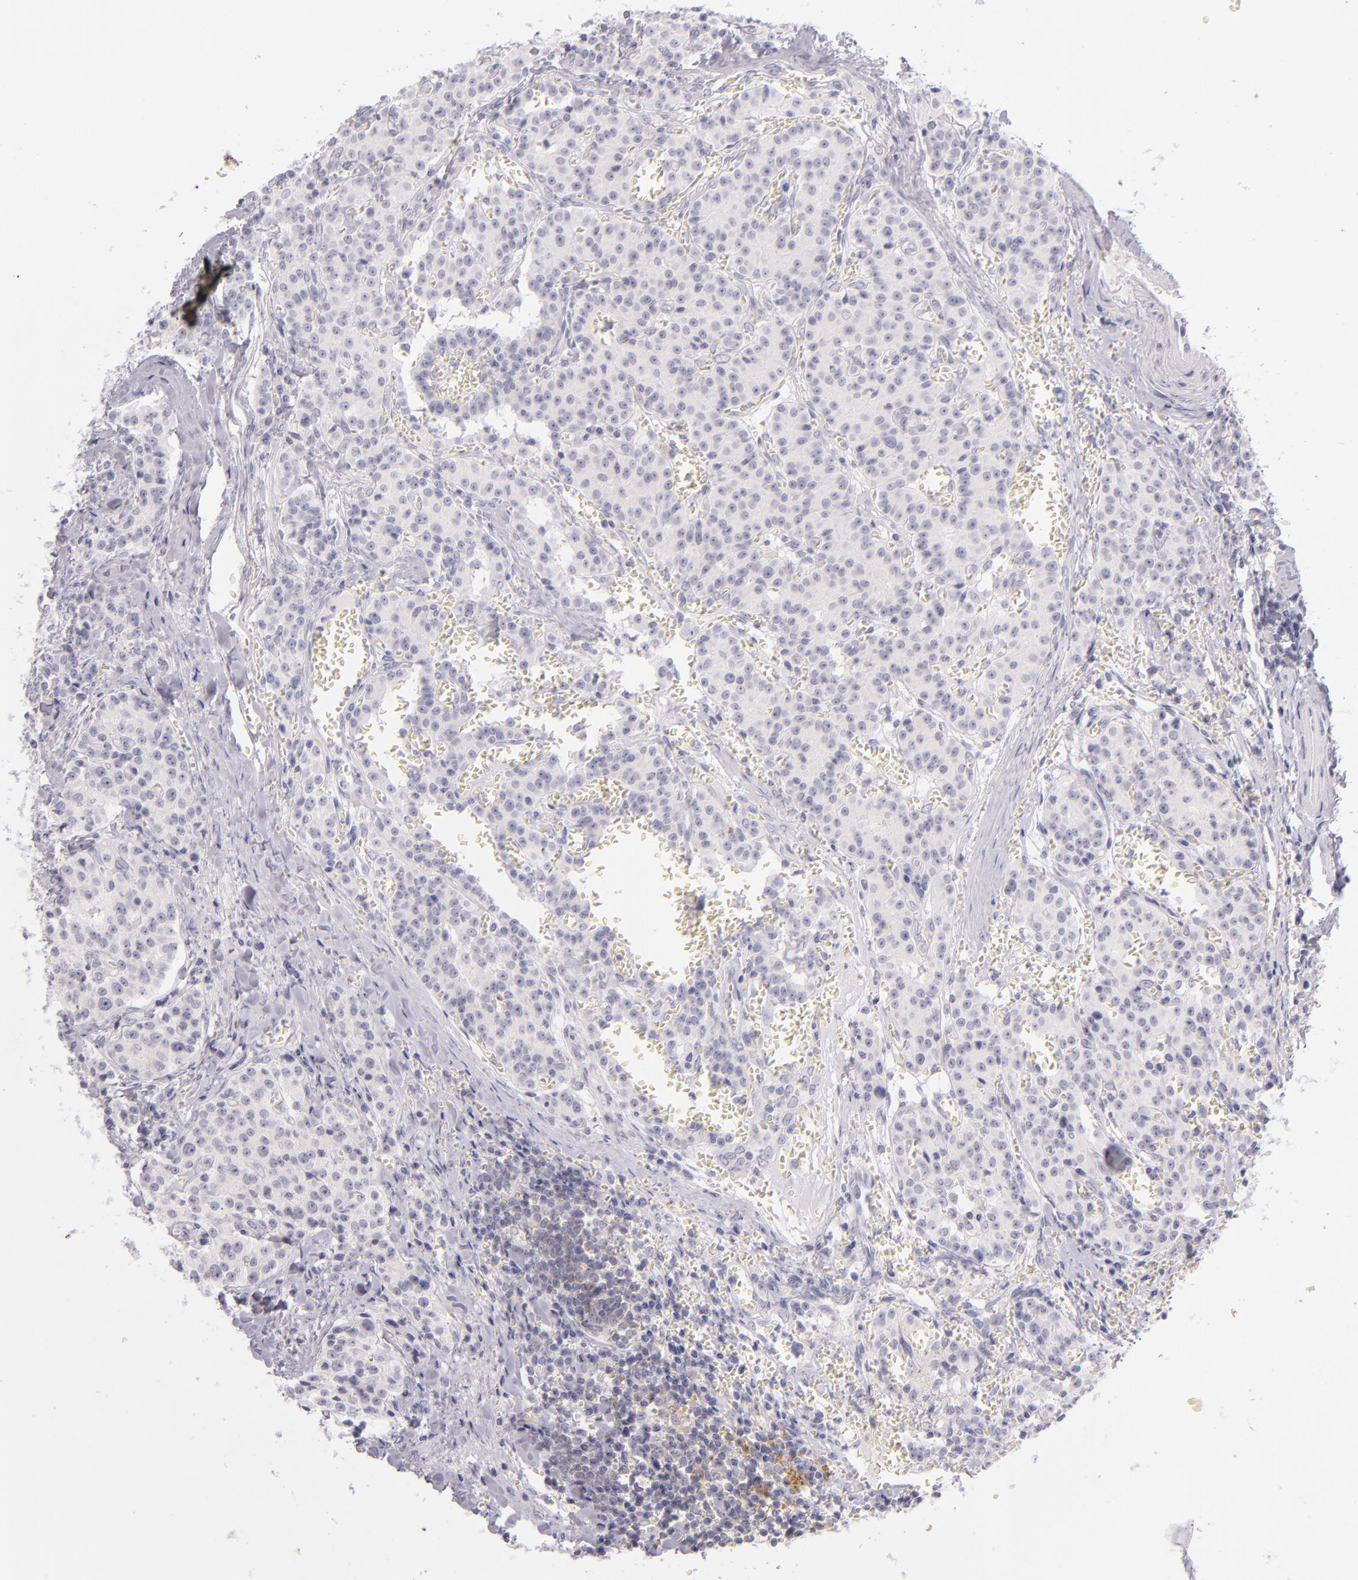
{"staining": {"intensity": "negative", "quantity": "none", "location": "none"}, "tissue": "carcinoid", "cell_type": "Tumor cells", "image_type": "cancer", "snomed": [{"axis": "morphology", "description": "Carcinoid, malignant, NOS"}, {"axis": "topography", "description": "Stomach"}], "caption": "A photomicrograph of carcinoid (malignant) stained for a protein reveals no brown staining in tumor cells.", "gene": "CD40", "patient": {"sex": "female", "age": 76}}